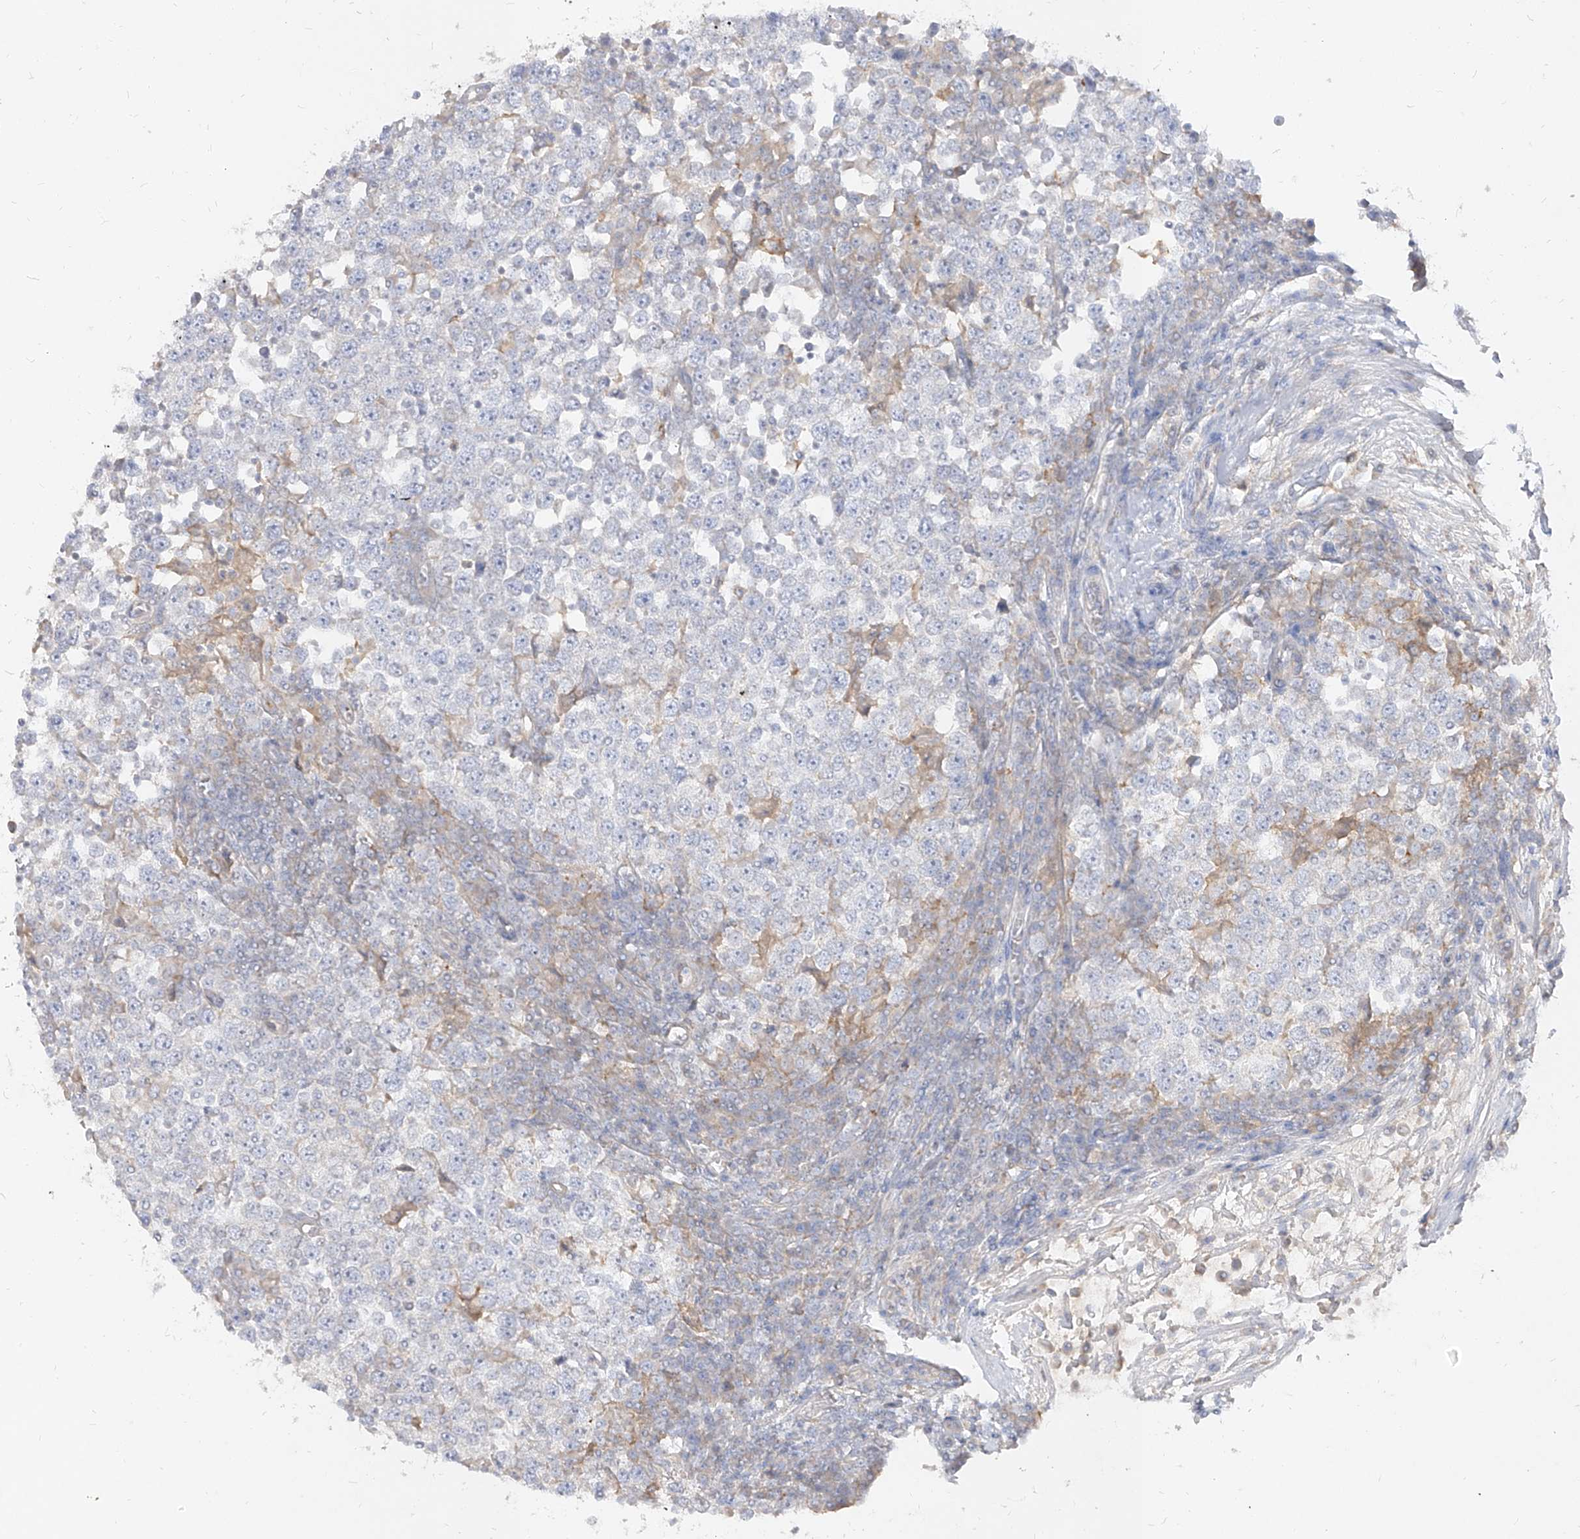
{"staining": {"intensity": "negative", "quantity": "none", "location": "none"}, "tissue": "testis cancer", "cell_type": "Tumor cells", "image_type": "cancer", "snomed": [{"axis": "morphology", "description": "Seminoma, NOS"}, {"axis": "topography", "description": "Testis"}], "caption": "This photomicrograph is of testis seminoma stained with immunohistochemistry (IHC) to label a protein in brown with the nuclei are counter-stained blue. There is no staining in tumor cells. (DAB IHC, high magnification).", "gene": "RBFOX3", "patient": {"sex": "male", "age": 65}}